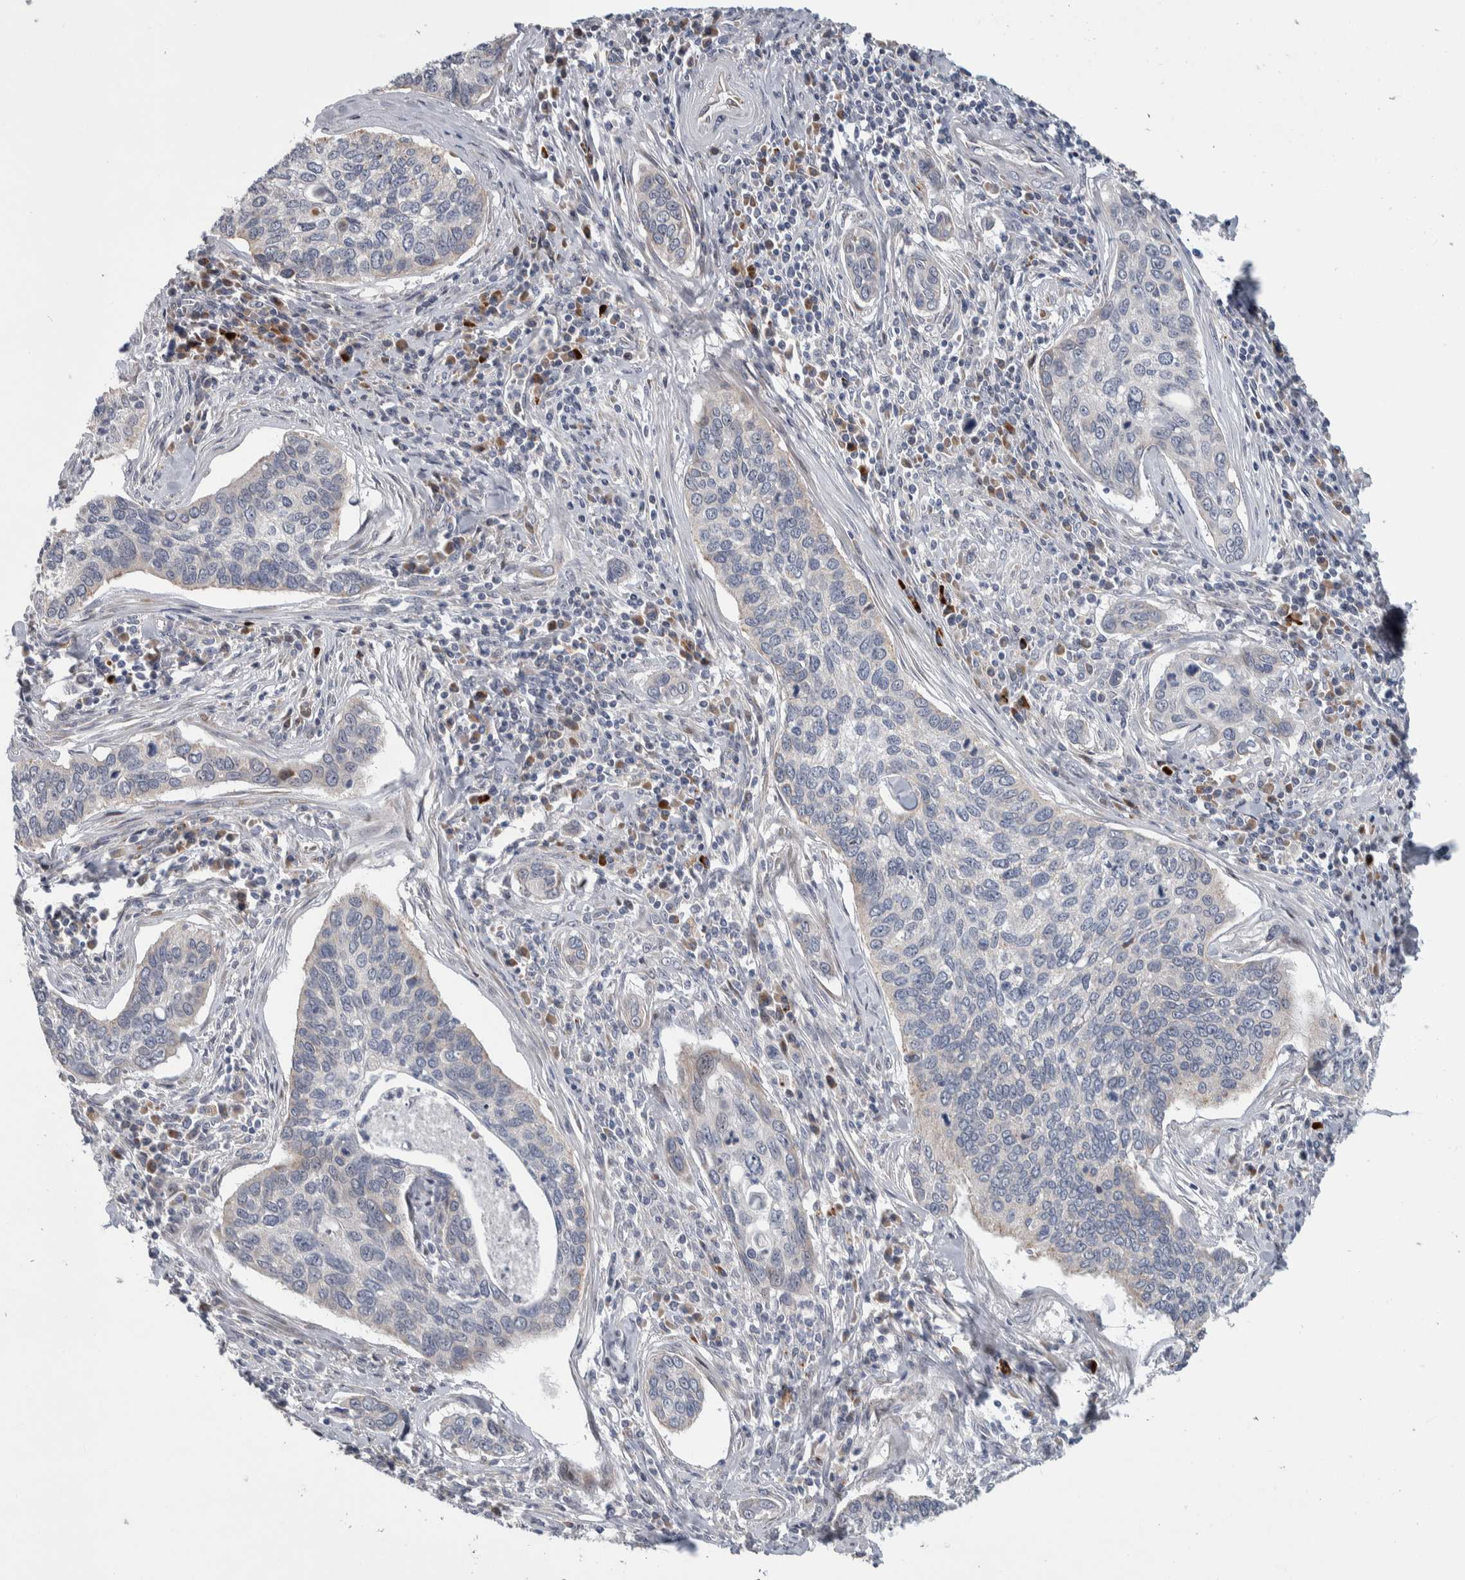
{"staining": {"intensity": "moderate", "quantity": "<25%", "location": "nuclear"}, "tissue": "cervical cancer", "cell_type": "Tumor cells", "image_type": "cancer", "snomed": [{"axis": "morphology", "description": "Squamous cell carcinoma, NOS"}, {"axis": "topography", "description": "Cervix"}], "caption": "This is a photomicrograph of immunohistochemistry (IHC) staining of cervical cancer, which shows moderate expression in the nuclear of tumor cells.", "gene": "PRRG4", "patient": {"sex": "female", "age": 53}}